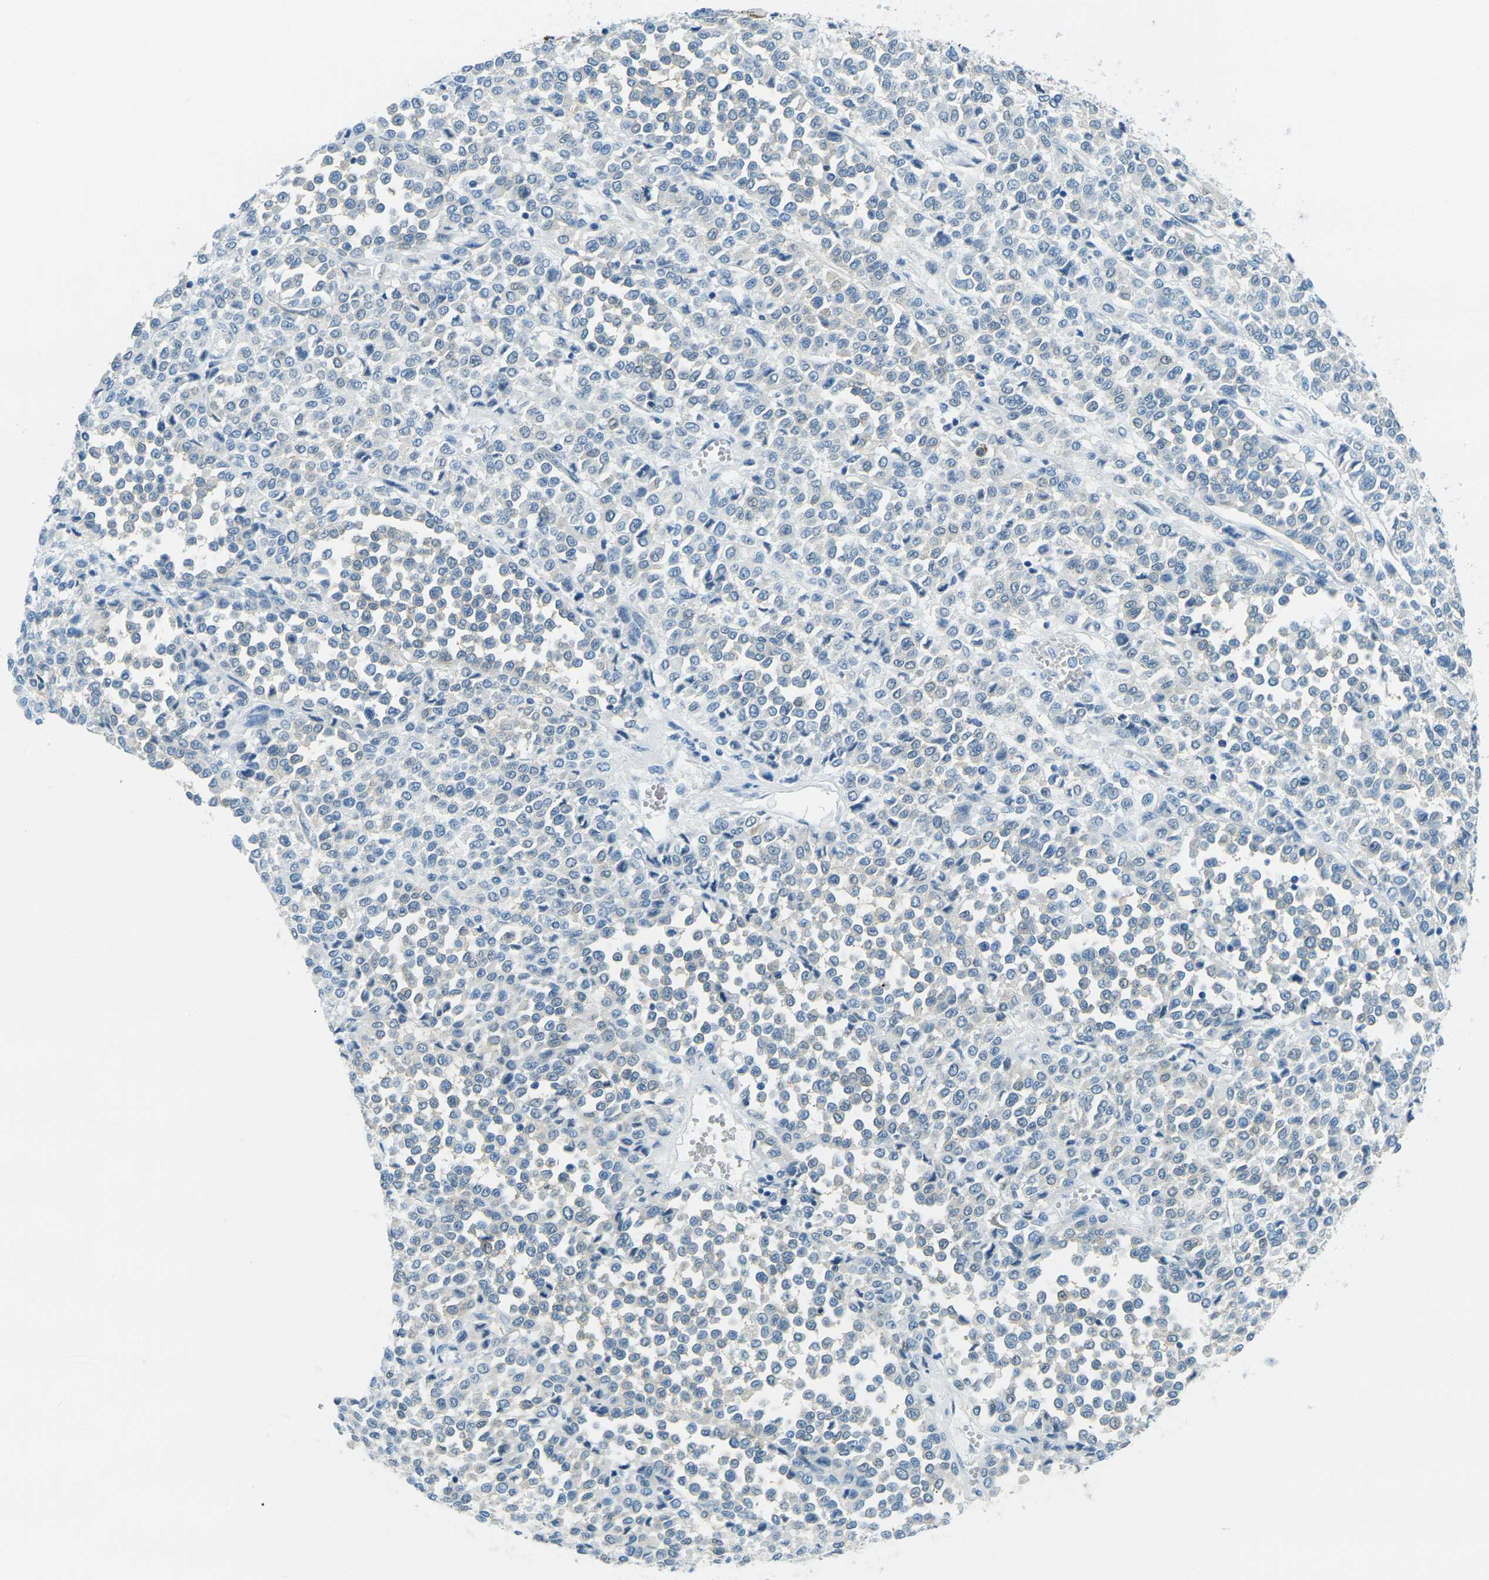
{"staining": {"intensity": "negative", "quantity": "none", "location": "none"}, "tissue": "melanoma", "cell_type": "Tumor cells", "image_type": "cancer", "snomed": [{"axis": "morphology", "description": "Malignant melanoma, Metastatic site"}, {"axis": "topography", "description": "Pancreas"}], "caption": "The IHC micrograph has no significant expression in tumor cells of melanoma tissue. (Brightfield microscopy of DAB (3,3'-diaminobenzidine) immunohistochemistry (IHC) at high magnification).", "gene": "OCLN", "patient": {"sex": "female", "age": 30}}